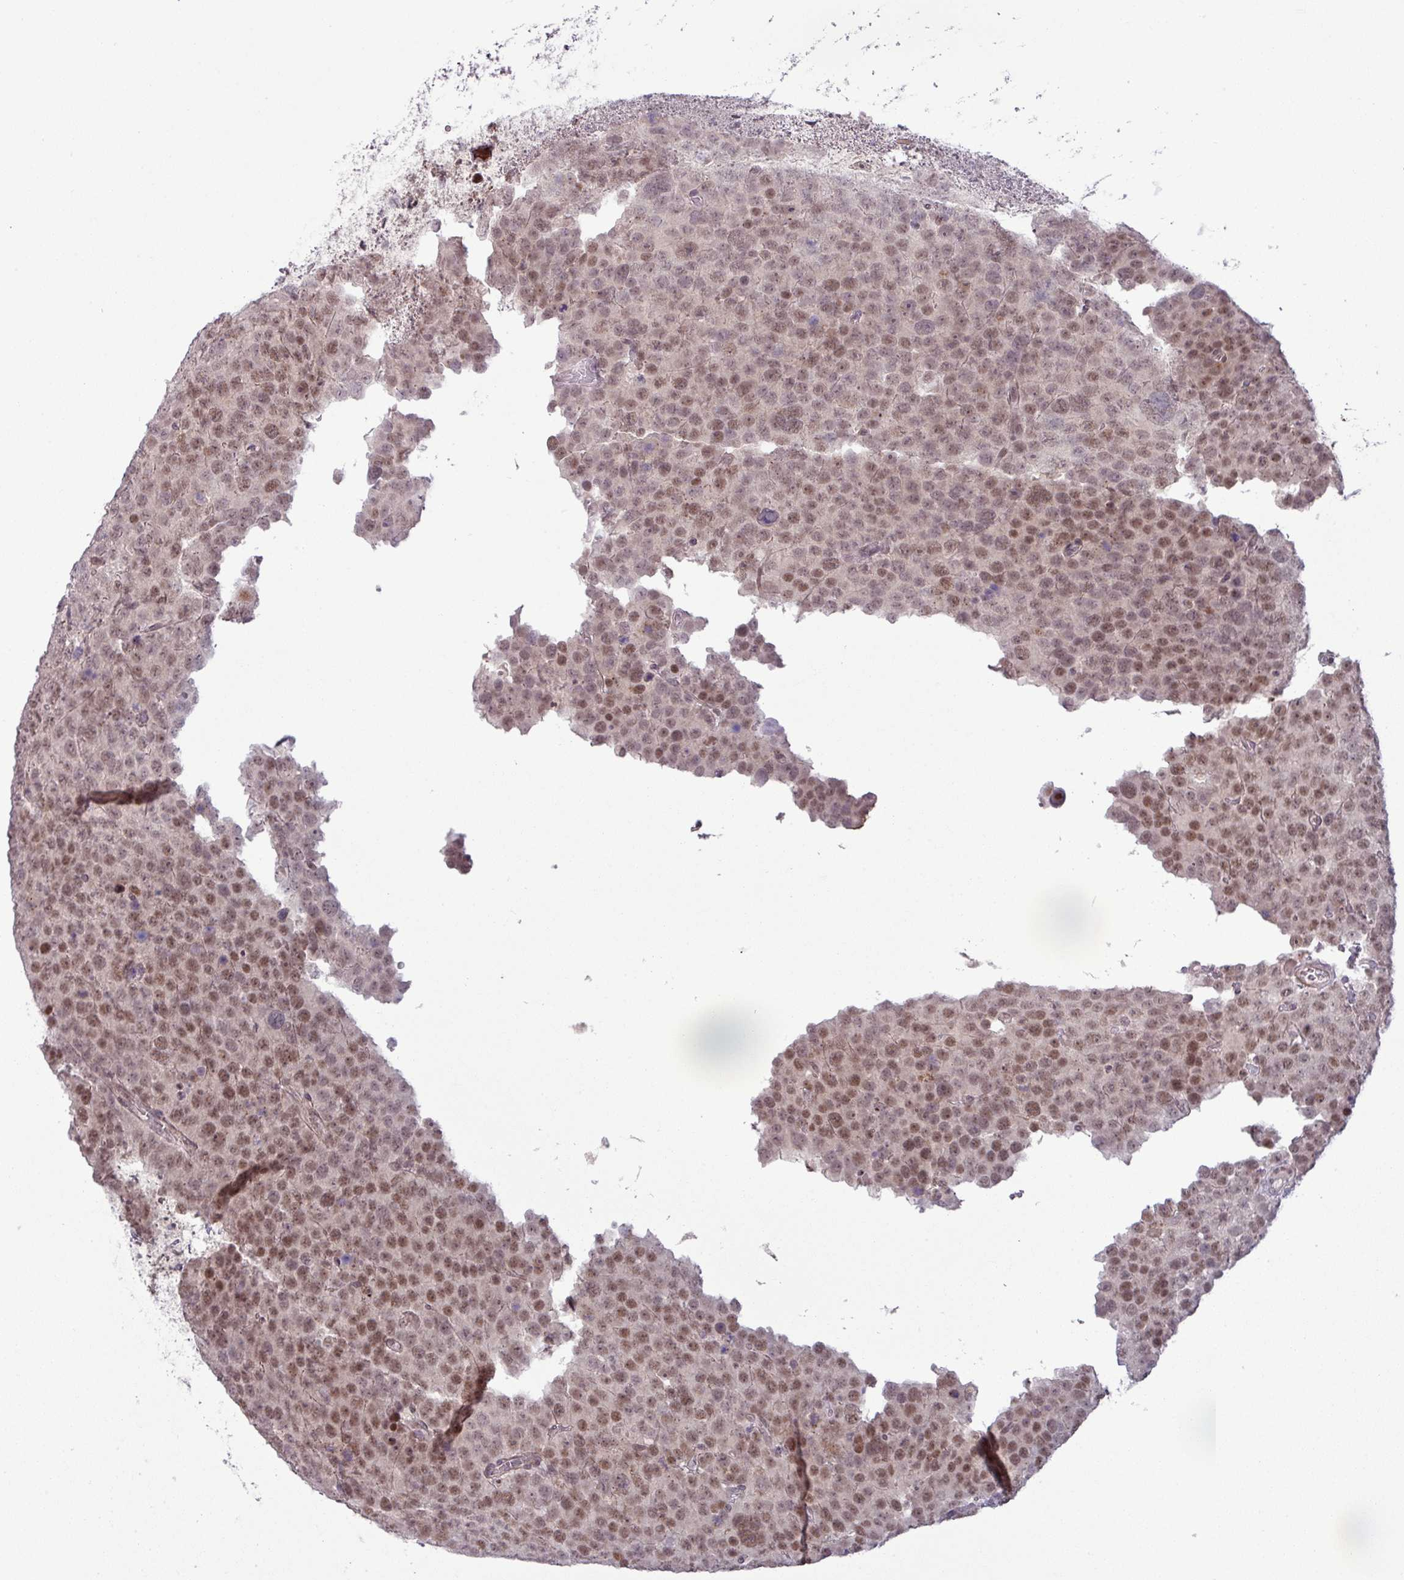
{"staining": {"intensity": "moderate", "quantity": ">75%", "location": "nuclear"}, "tissue": "testis cancer", "cell_type": "Tumor cells", "image_type": "cancer", "snomed": [{"axis": "morphology", "description": "Seminoma, NOS"}, {"axis": "topography", "description": "Testis"}], "caption": "Immunohistochemistry photomicrograph of neoplastic tissue: testis cancer stained using immunohistochemistry reveals medium levels of moderate protein expression localized specifically in the nuclear of tumor cells, appearing as a nuclear brown color.", "gene": "PTPN20", "patient": {"sex": "male", "age": 71}}